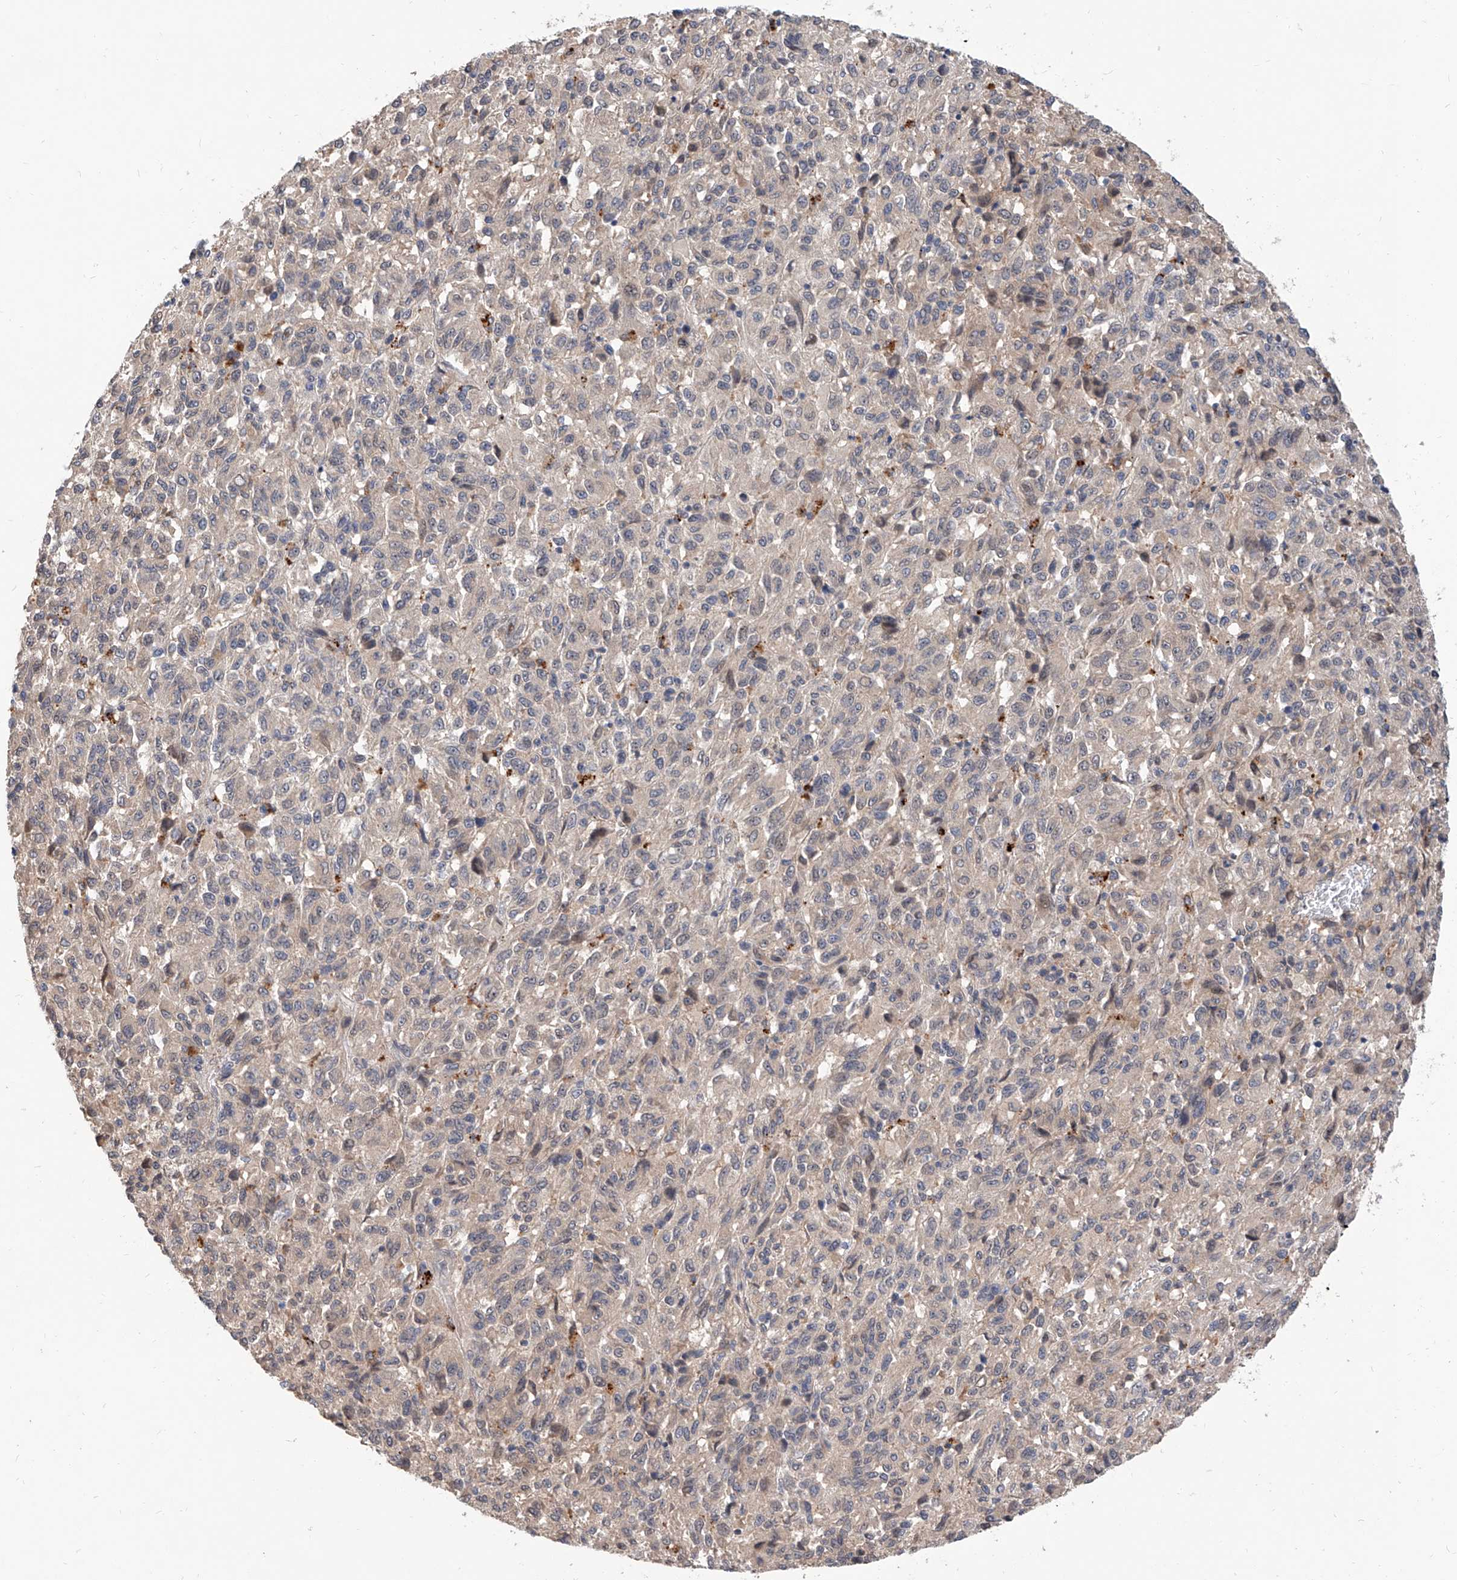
{"staining": {"intensity": "negative", "quantity": "none", "location": "none"}, "tissue": "melanoma", "cell_type": "Tumor cells", "image_type": "cancer", "snomed": [{"axis": "morphology", "description": "Malignant melanoma, Metastatic site"}, {"axis": "topography", "description": "Lung"}], "caption": "High magnification brightfield microscopy of melanoma stained with DAB (3,3'-diaminobenzidine) (brown) and counterstained with hematoxylin (blue): tumor cells show no significant staining.", "gene": "MAGEE2", "patient": {"sex": "male", "age": 64}}